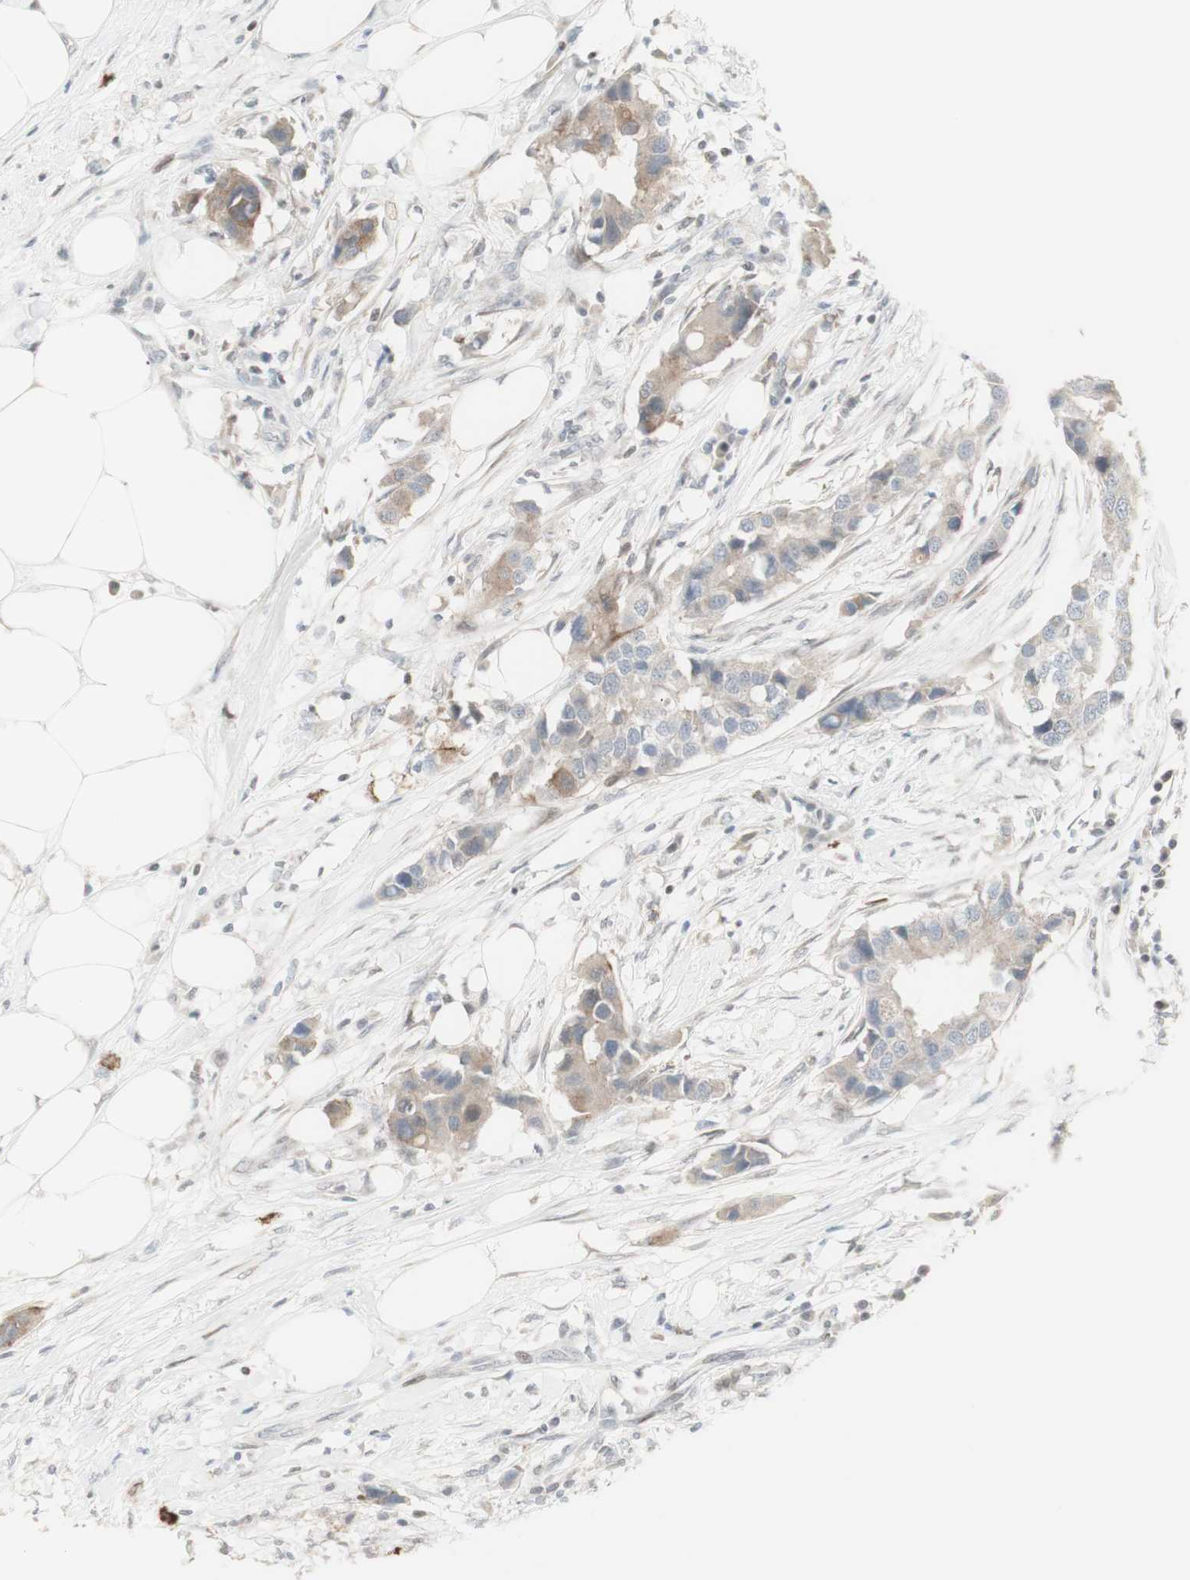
{"staining": {"intensity": "weak", "quantity": "25%-75%", "location": "cytoplasmic/membranous"}, "tissue": "breast cancer", "cell_type": "Tumor cells", "image_type": "cancer", "snomed": [{"axis": "morphology", "description": "Normal tissue, NOS"}, {"axis": "morphology", "description": "Duct carcinoma"}, {"axis": "topography", "description": "Breast"}], "caption": "Human breast cancer stained with a brown dye shows weak cytoplasmic/membranous positive expression in approximately 25%-75% of tumor cells.", "gene": "C1orf116", "patient": {"sex": "female", "age": 50}}